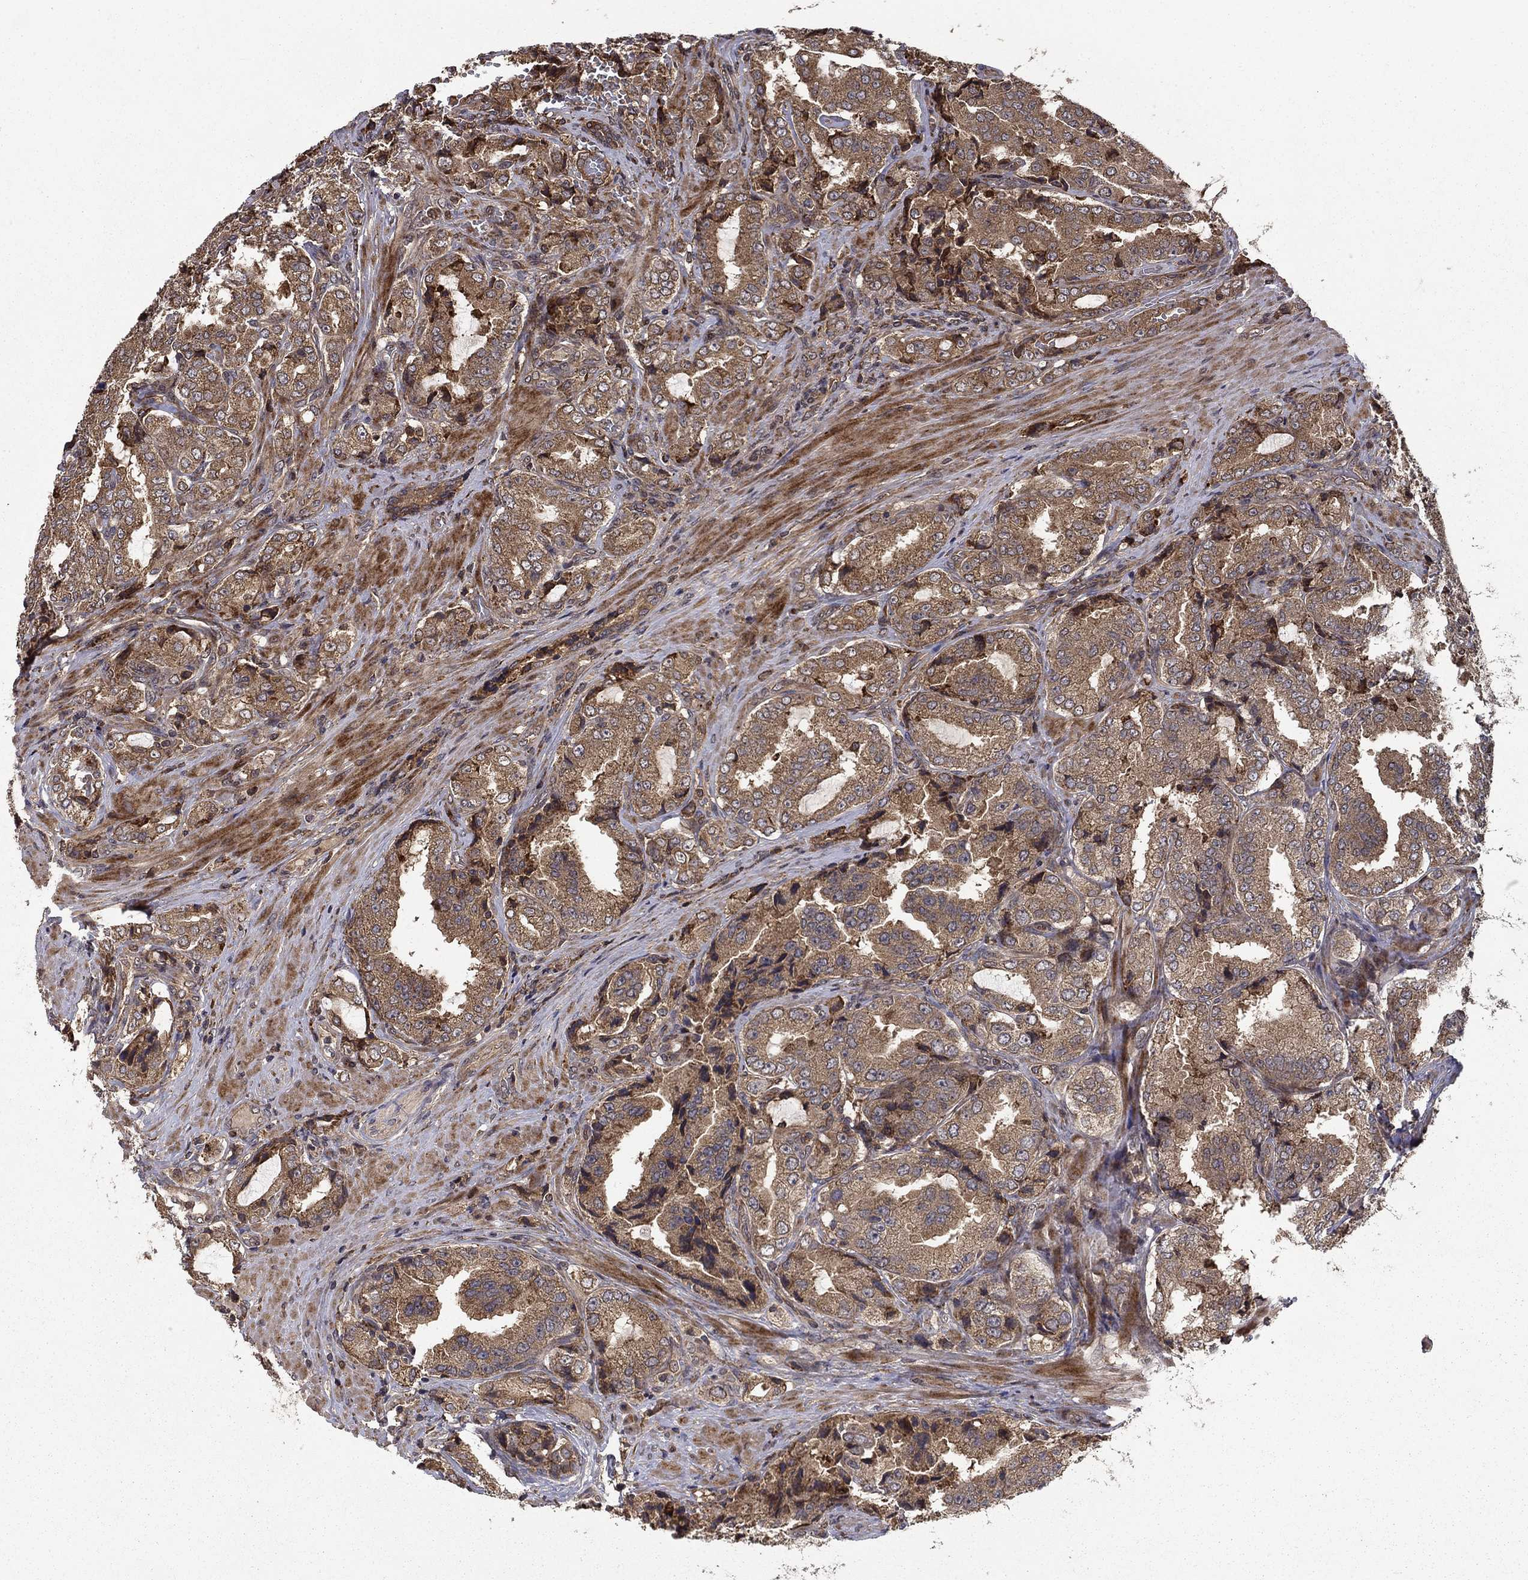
{"staining": {"intensity": "moderate", "quantity": ">75%", "location": "cytoplasmic/membranous"}, "tissue": "prostate cancer", "cell_type": "Tumor cells", "image_type": "cancer", "snomed": [{"axis": "morphology", "description": "Adenocarcinoma, NOS"}, {"axis": "topography", "description": "Prostate"}], "caption": "An image of prostate cancer stained for a protein shows moderate cytoplasmic/membranous brown staining in tumor cells.", "gene": "BABAM2", "patient": {"sex": "male", "age": 65}}